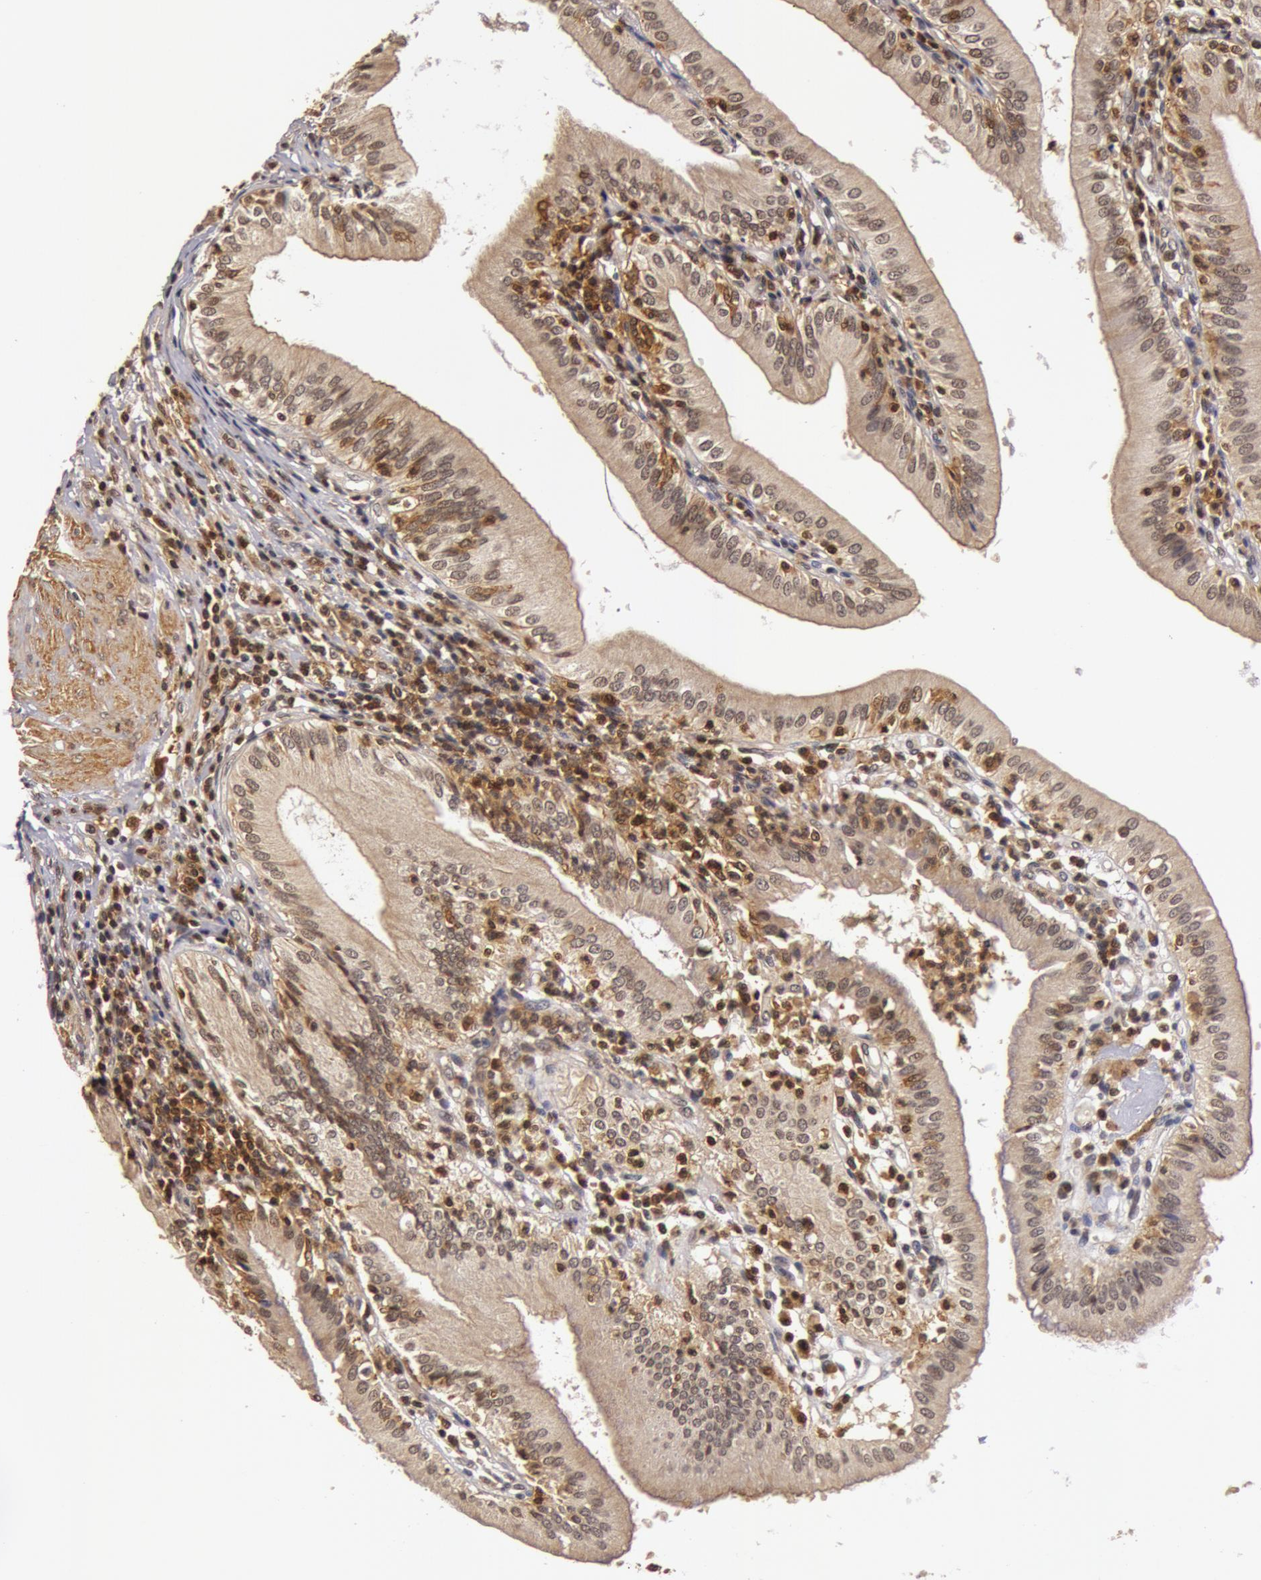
{"staining": {"intensity": "weak", "quantity": ">75%", "location": "nuclear"}, "tissue": "gallbladder", "cell_type": "Glandular cells", "image_type": "normal", "snomed": [{"axis": "morphology", "description": "Normal tissue, NOS"}, {"axis": "topography", "description": "Gallbladder"}], "caption": "A high-resolution photomicrograph shows immunohistochemistry staining of normal gallbladder, which displays weak nuclear expression in about >75% of glandular cells.", "gene": "ZNF350", "patient": {"sex": "male", "age": 58}}